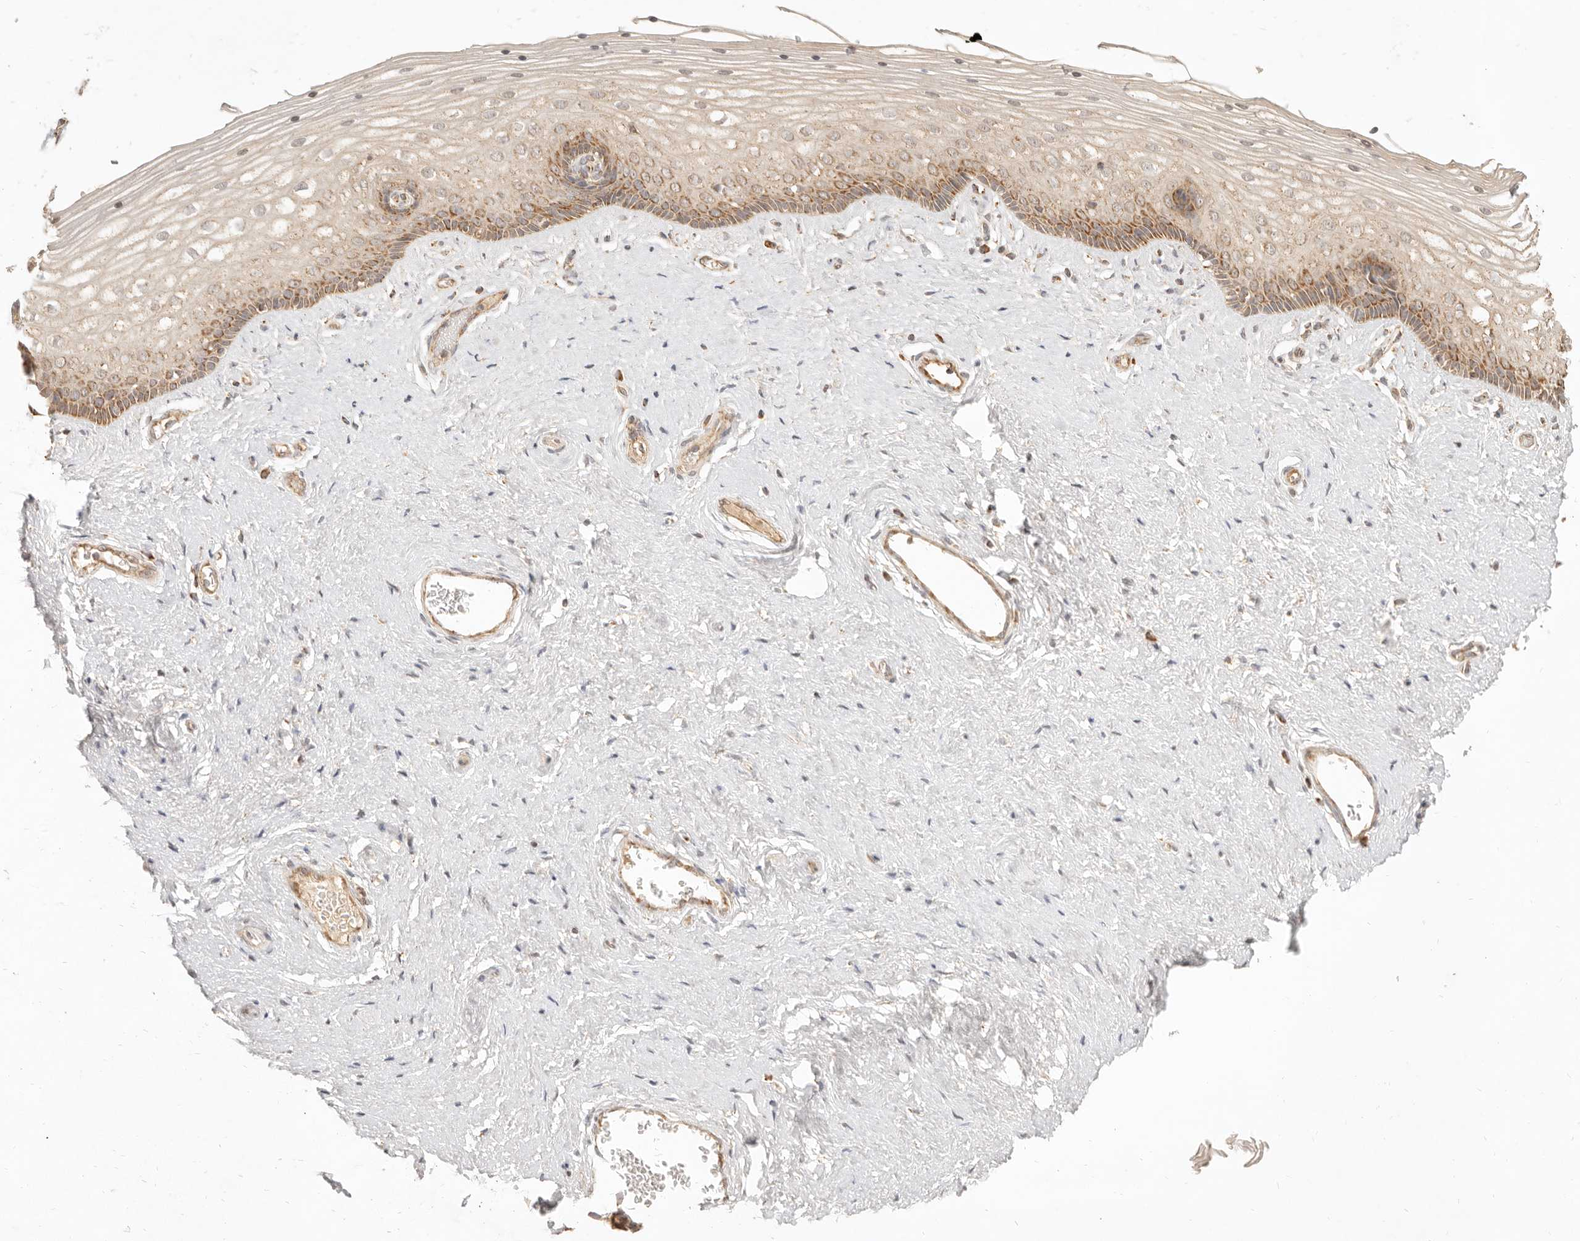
{"staining": {"intensity": "moderate", "quantity": "25%-75%", "location": "cytoplasmic/membranous"}, "tissue": "vagina", "cell_type": "Squamous epithelial cells", "image_type": "normal", "snomed": [{"axis": "morphology", "description": "Normal tissue, NOS"}, {"axis": "topography", "description": "Vagina"}], "caption": "A histopathology image of vagina stained for a protein reveals moderate cytoplasmic/membranous brown staining in squamous epithelial cells. The staining was performed using DAB (3,3'-diaminobenzidine), with brown indicating positive protein expression. Nuclei are stained blue with hematoxylin.", "gene": "CPLANE2", "patient": {"sex": "female", "age": 46}}